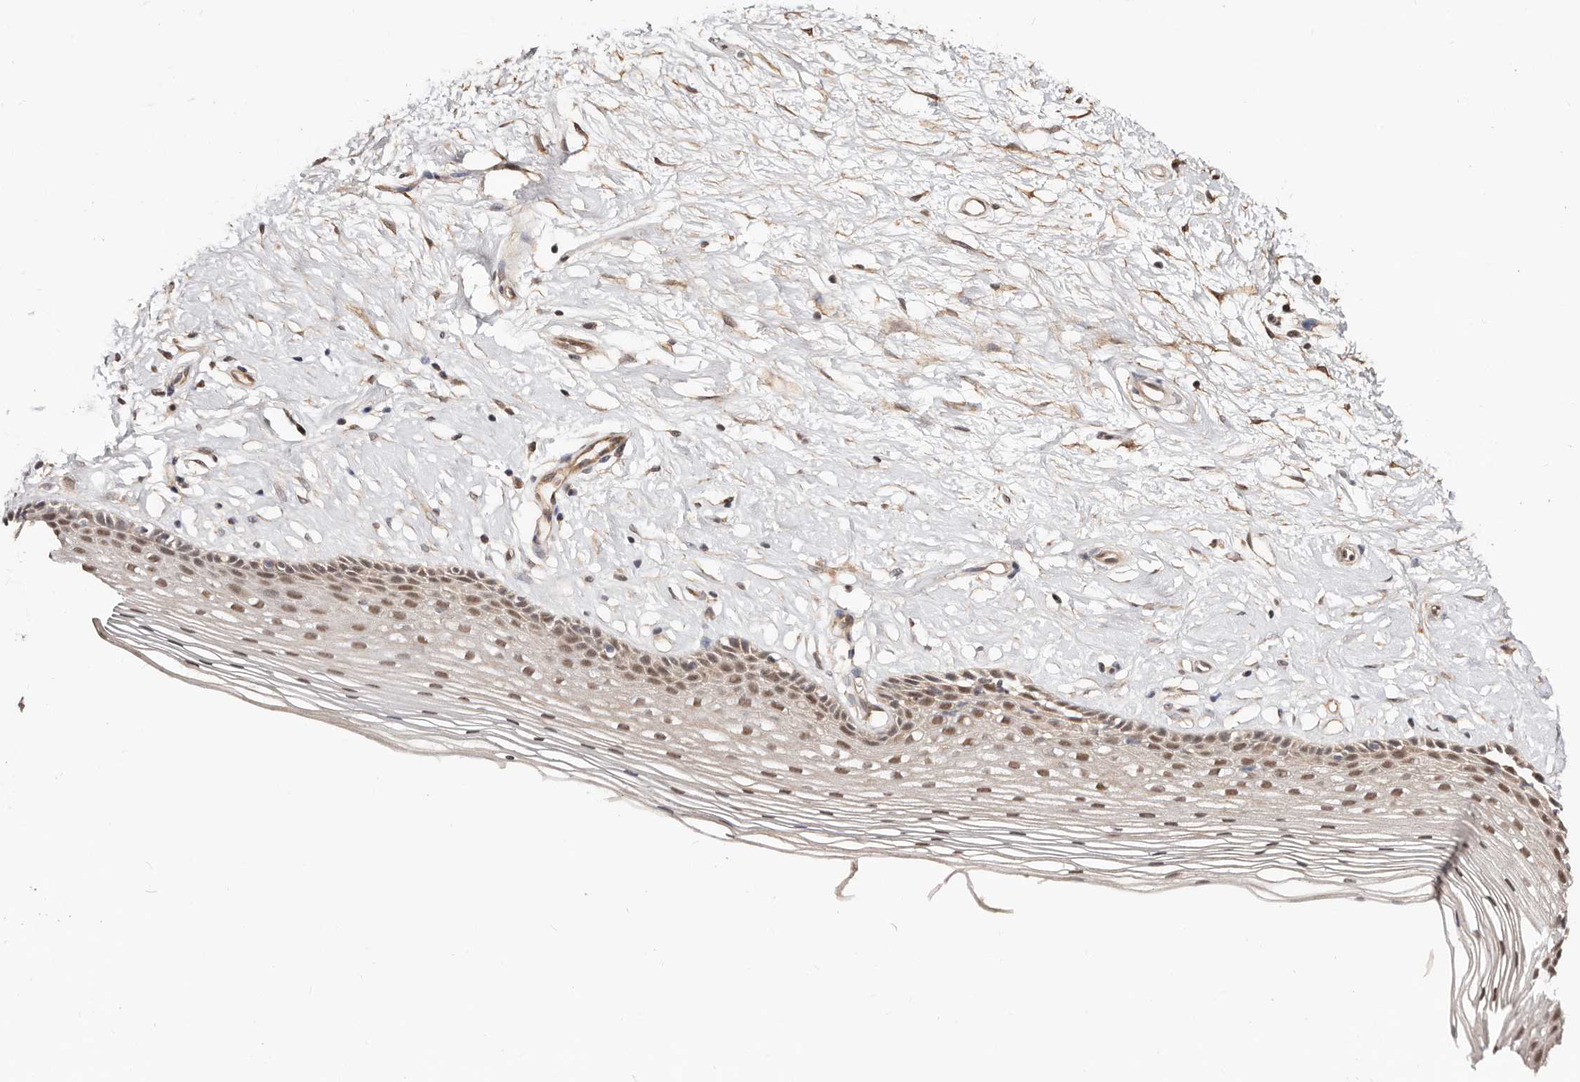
{"staining": {"intensity": "weak", "quantity": "<25%", "location": "nuclear"}, "tissue": "vagina", "cell_type": "Squamous epithelial cells", "image_type": "normal", "snomed": [{"axis": "morphology", "description": "Normal tissue, NOS"}, {"axis": "topography", "description": "Vagina"}], "caption": "Vagina was stained to show a protein in brown. There is no significant staining in squamous epithelial cells. Nuclei are stained in blue.", "gene": "TRIP13", "patient": {"sex": "female", "age": 46}}